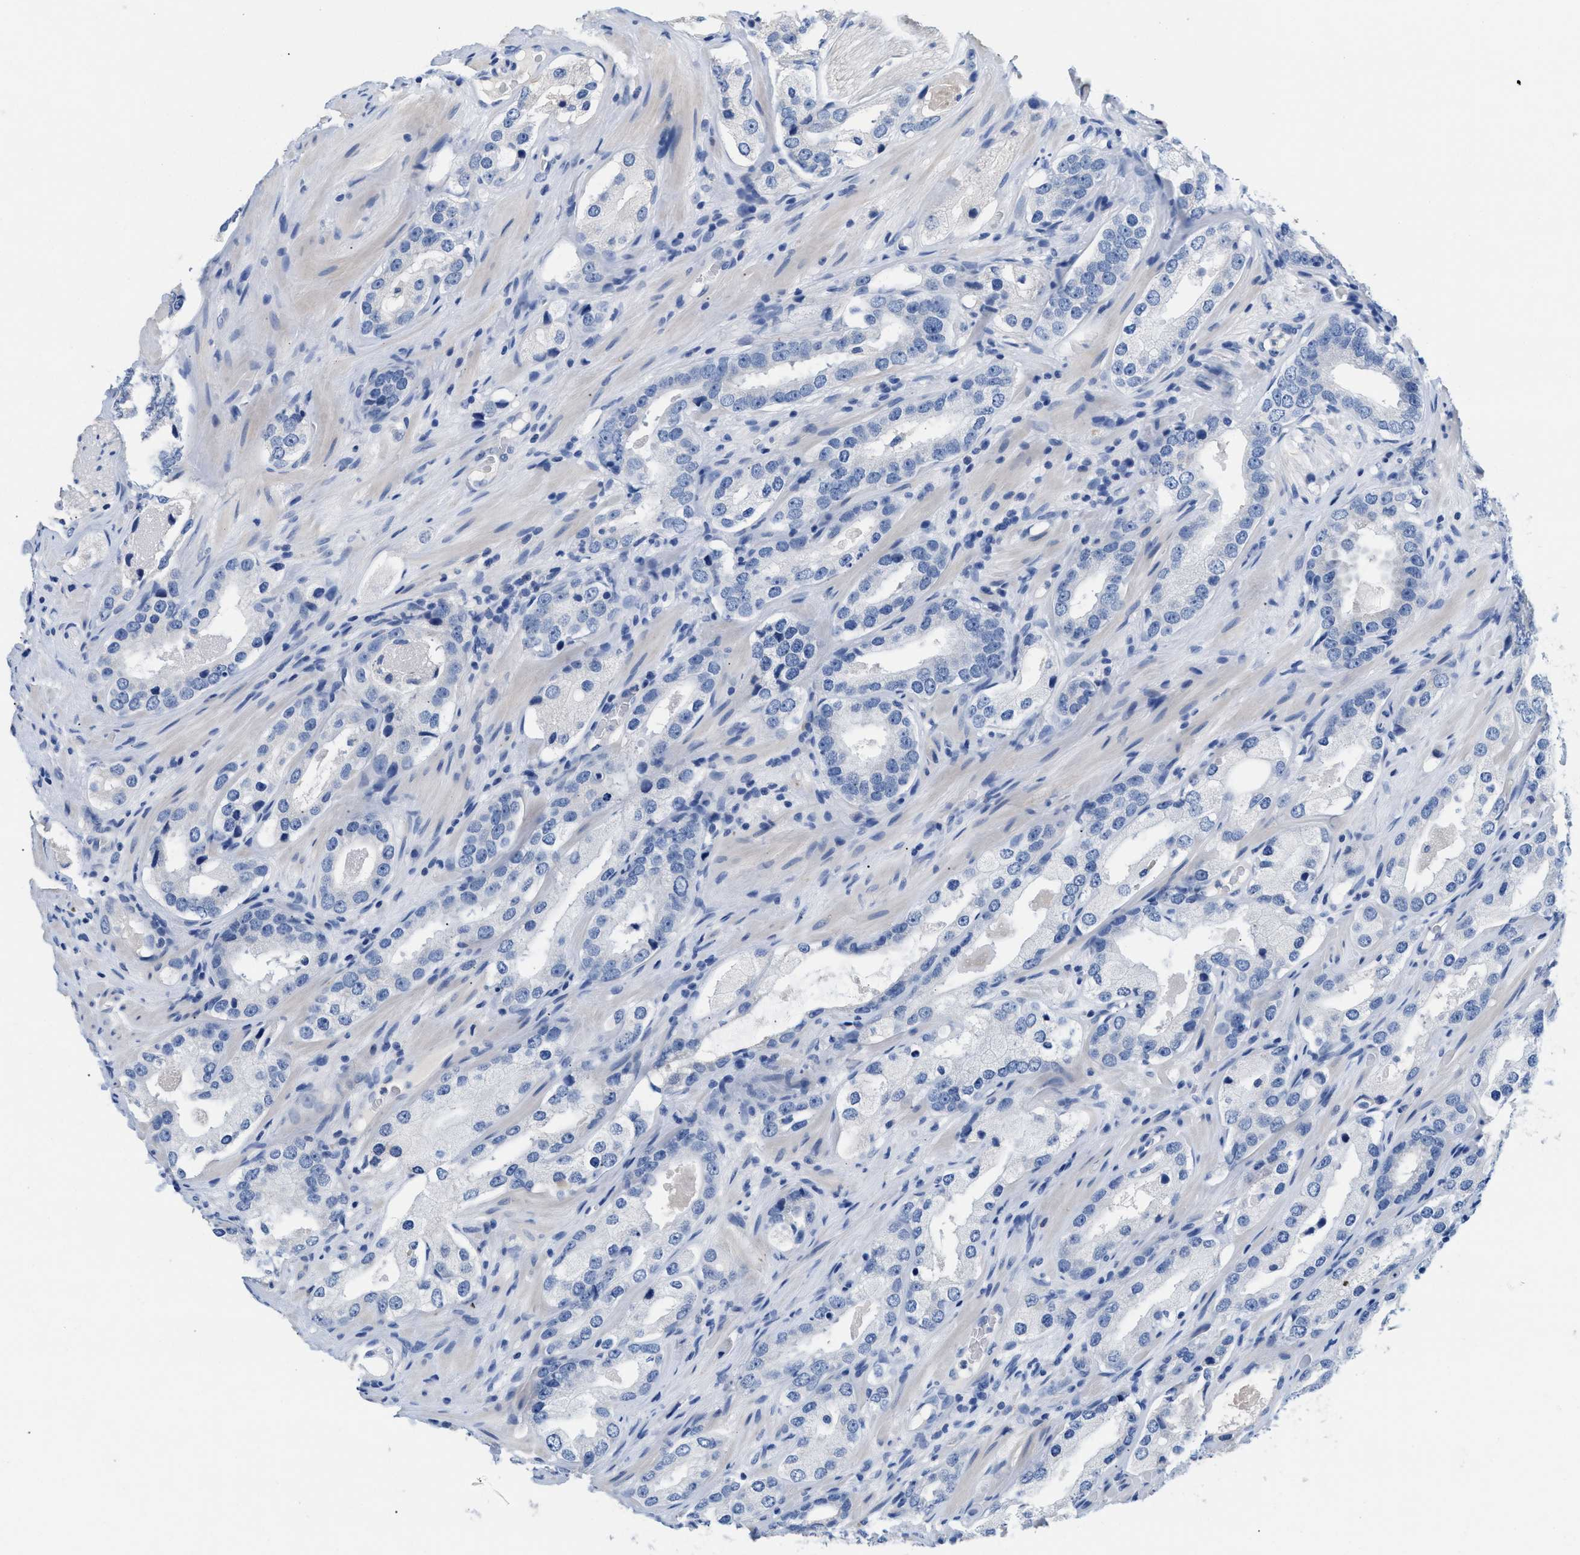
{"staining": {"intensity": "negative", "quantity": "none", "location": "none"}, "tissue": "prostate cancer", "cell_type": "Tumor cells", "image_type": "cancer", "snomed": [{"axis": "morphology", "description": "Adenocarcinoma, High grade"}, {"axis": "topography", "description": "Prostate"}], "caption": "Prostate cancer was stained to show a protein in brown. There is no significant positivity in tumor cells.", "gene": "SLFN13", "patient": {"sex": "male", "age": 63}}